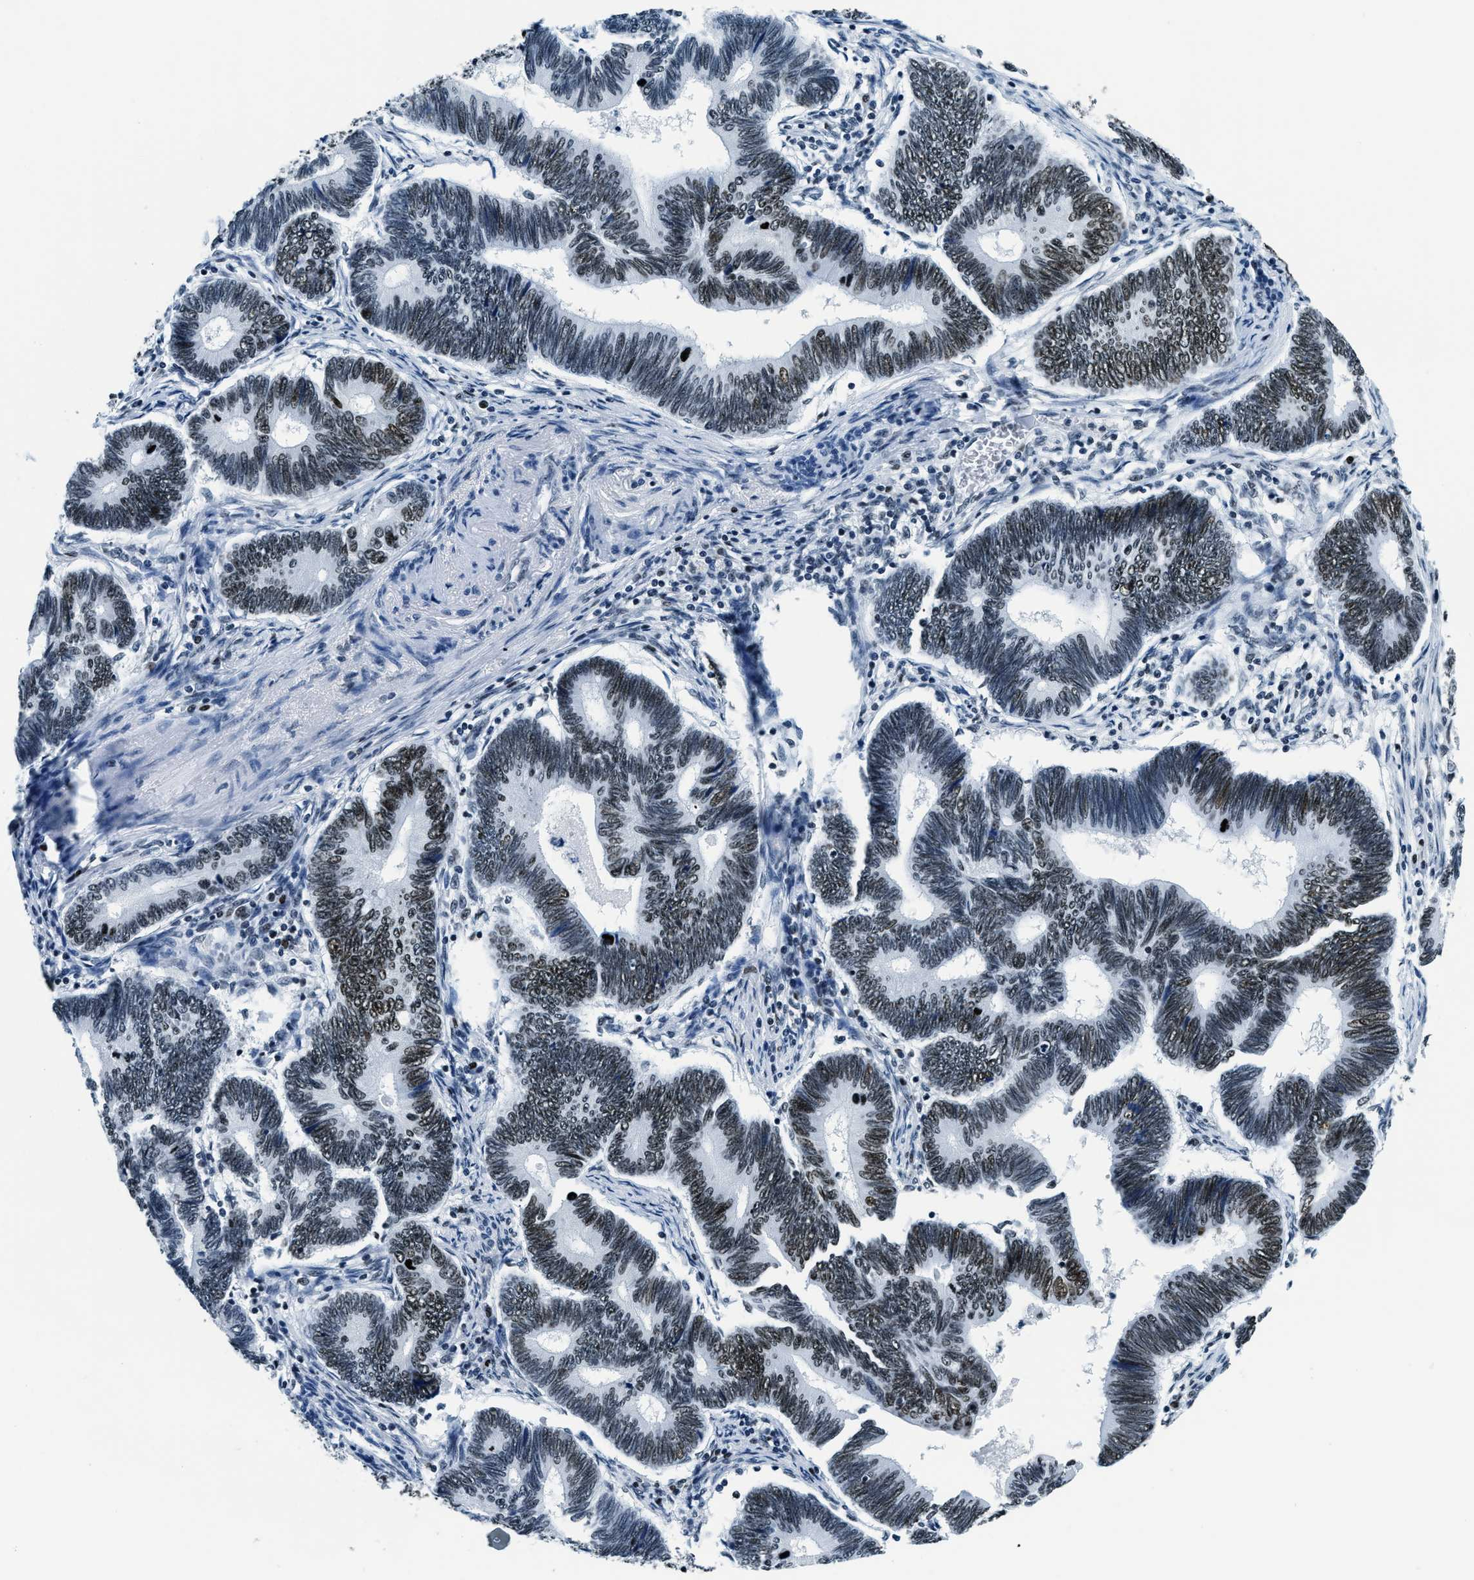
{"staining": {"intensity": "weak", "quantity": "<25%", "location": "nuclear"}, "tissue": "pancreatic cancer", "cell_type": "Tumor cells", "image_type": "cancer", "snomed": [{"axis": "morphology", "description": "Adenocarcinoma, NOS"}, {"axis": "topography", "description": "Pancreas"}], "caption": "IHC of human adenocarcinoma (pancreatic) reveals no staining in tumor cells.", "gene": "TOP1", "patient": {"sex": "female", "age": 70}}